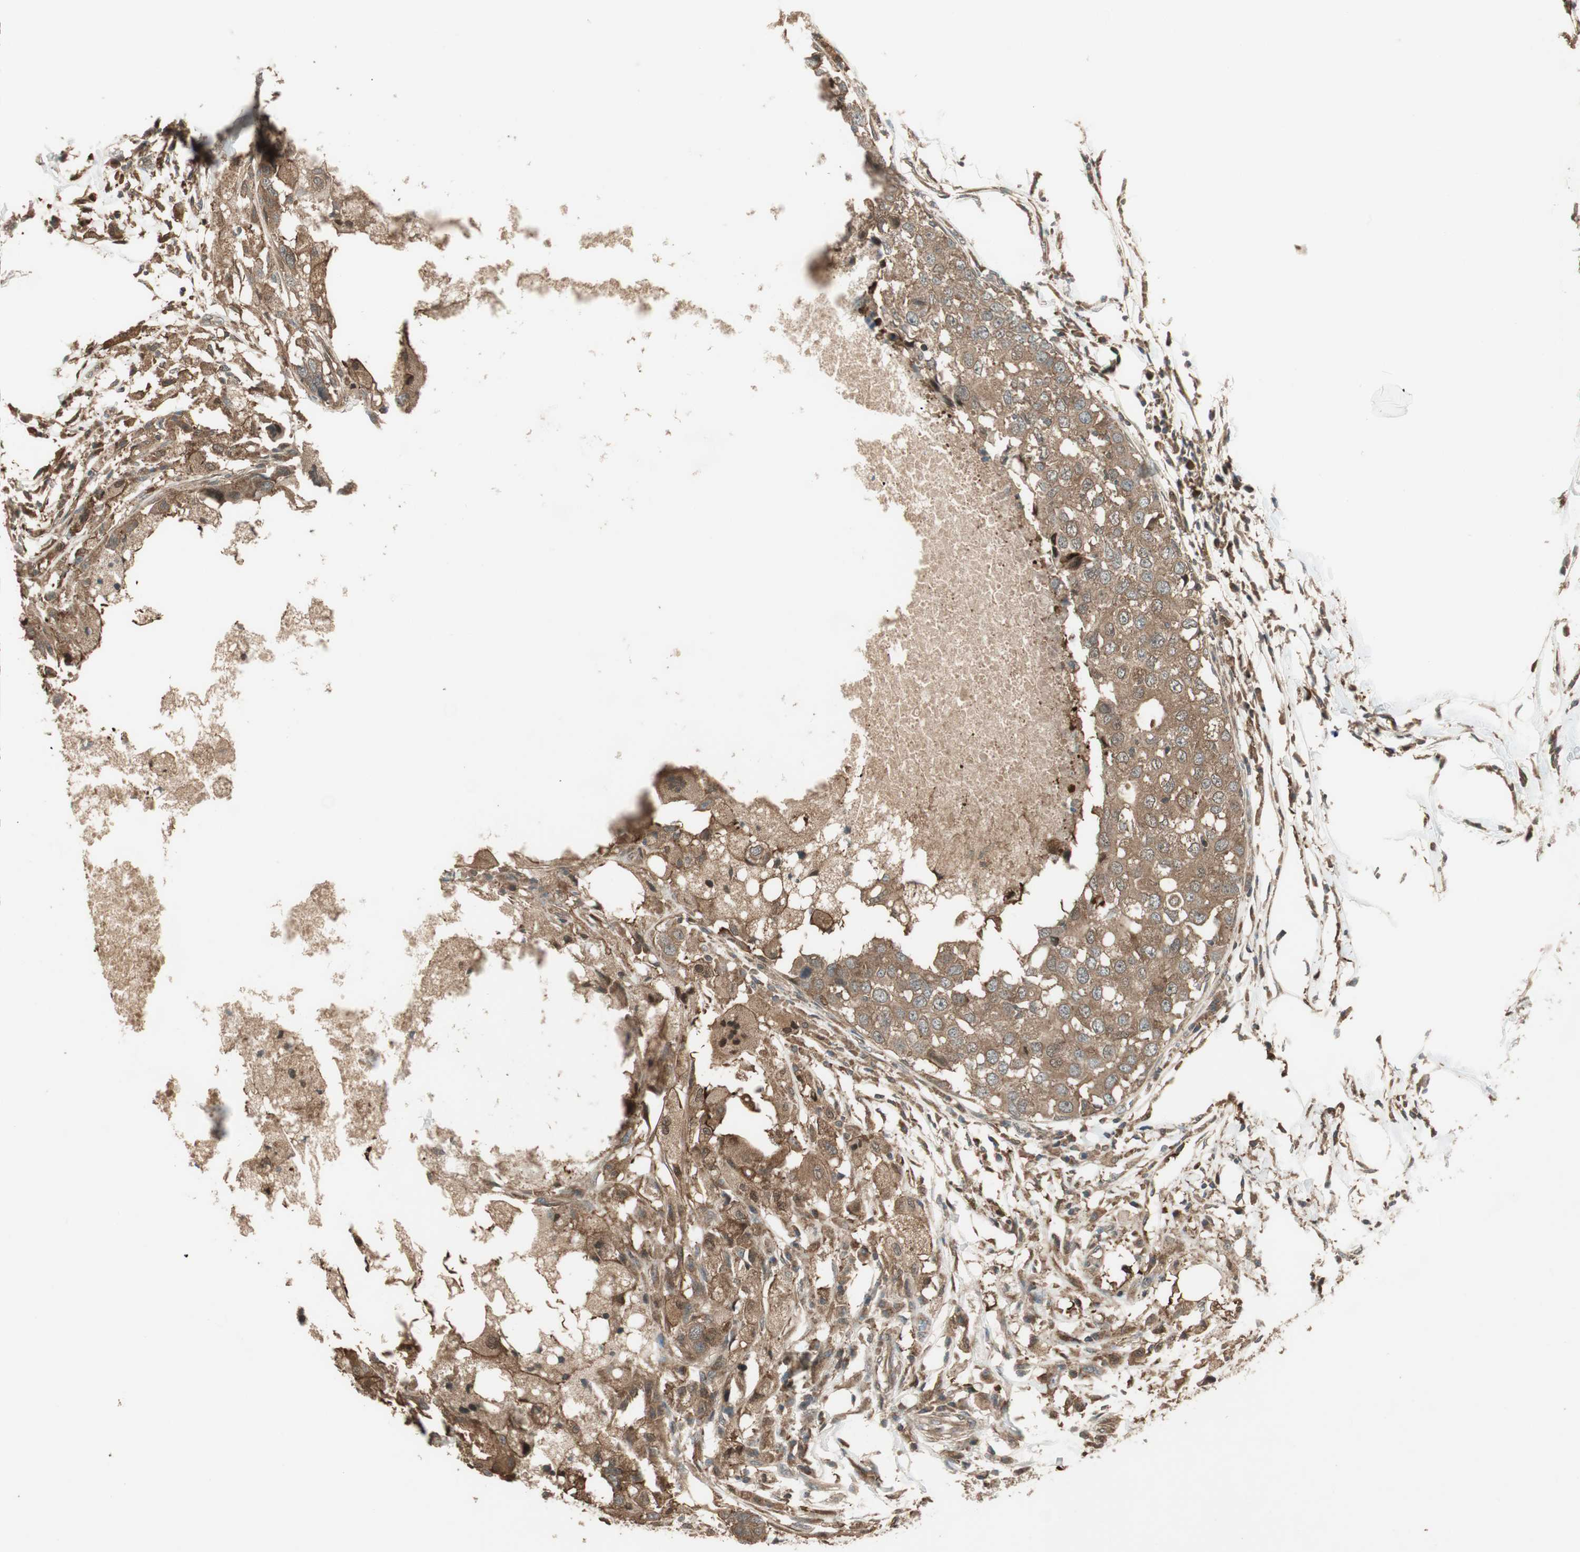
{"staining": {"intensity": "moderate", "quantity": ">75%", "location": "cytoplasmic/membranous"}, "tissue": "breast cancer", "cell_type": "Tumor cells", "image_type": "cancer", "snomed": [{"axis": "morphology", "description": "Duct carcinoma"}, {"axis": "topography", "description": "Breast"}], "caption": "Breast cancer (infiltrating ductal carcinoma) was stained to show a protein in brown. There is medium levels of moderate cytoplasmic/membranous positivity in approximately >75% of tumor cells.", "gene": "CNOT4", "patient": {"sex": "female", "age": 27}}